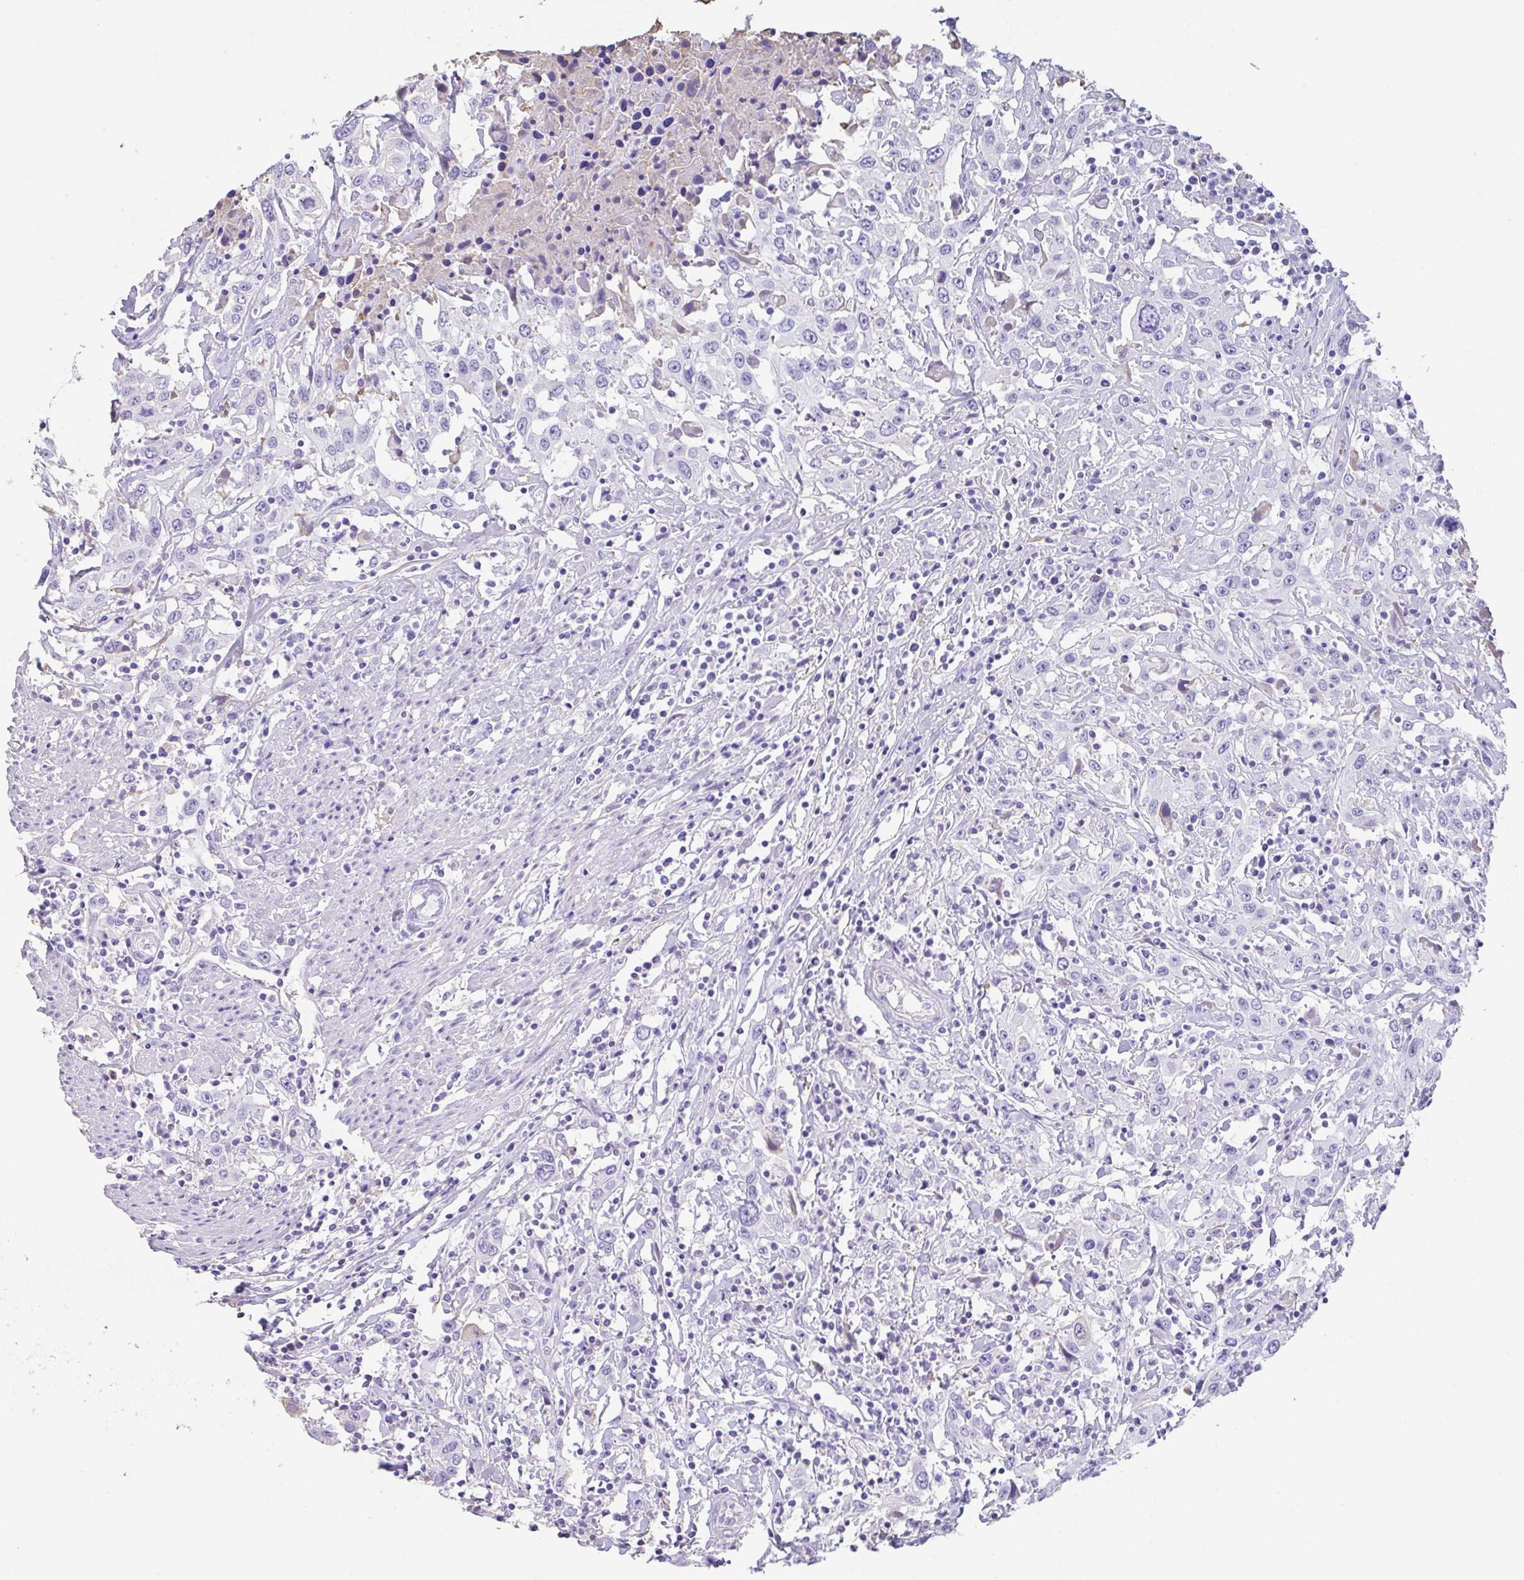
{"staining": {"intensity": "negative", "quantity": "none", "location": "none"}, "tissue": "urothelial cancer", "cell_type": "Tumor cells", "image_type": "cancer", "snomed": [{"axis": "morphology", "description": "Urothelial carcinoma, High grade"}, {"axis": "topography", "description": "Urinary bladder"}], "caption": "Immunohistochemistry (IHC) micrograph of human urothelial cancer stained for a protein (brown), which reveals no staining in tumor cells.", "gene": "HOXC12", "patient": {"sex": "male", "age": 61}}